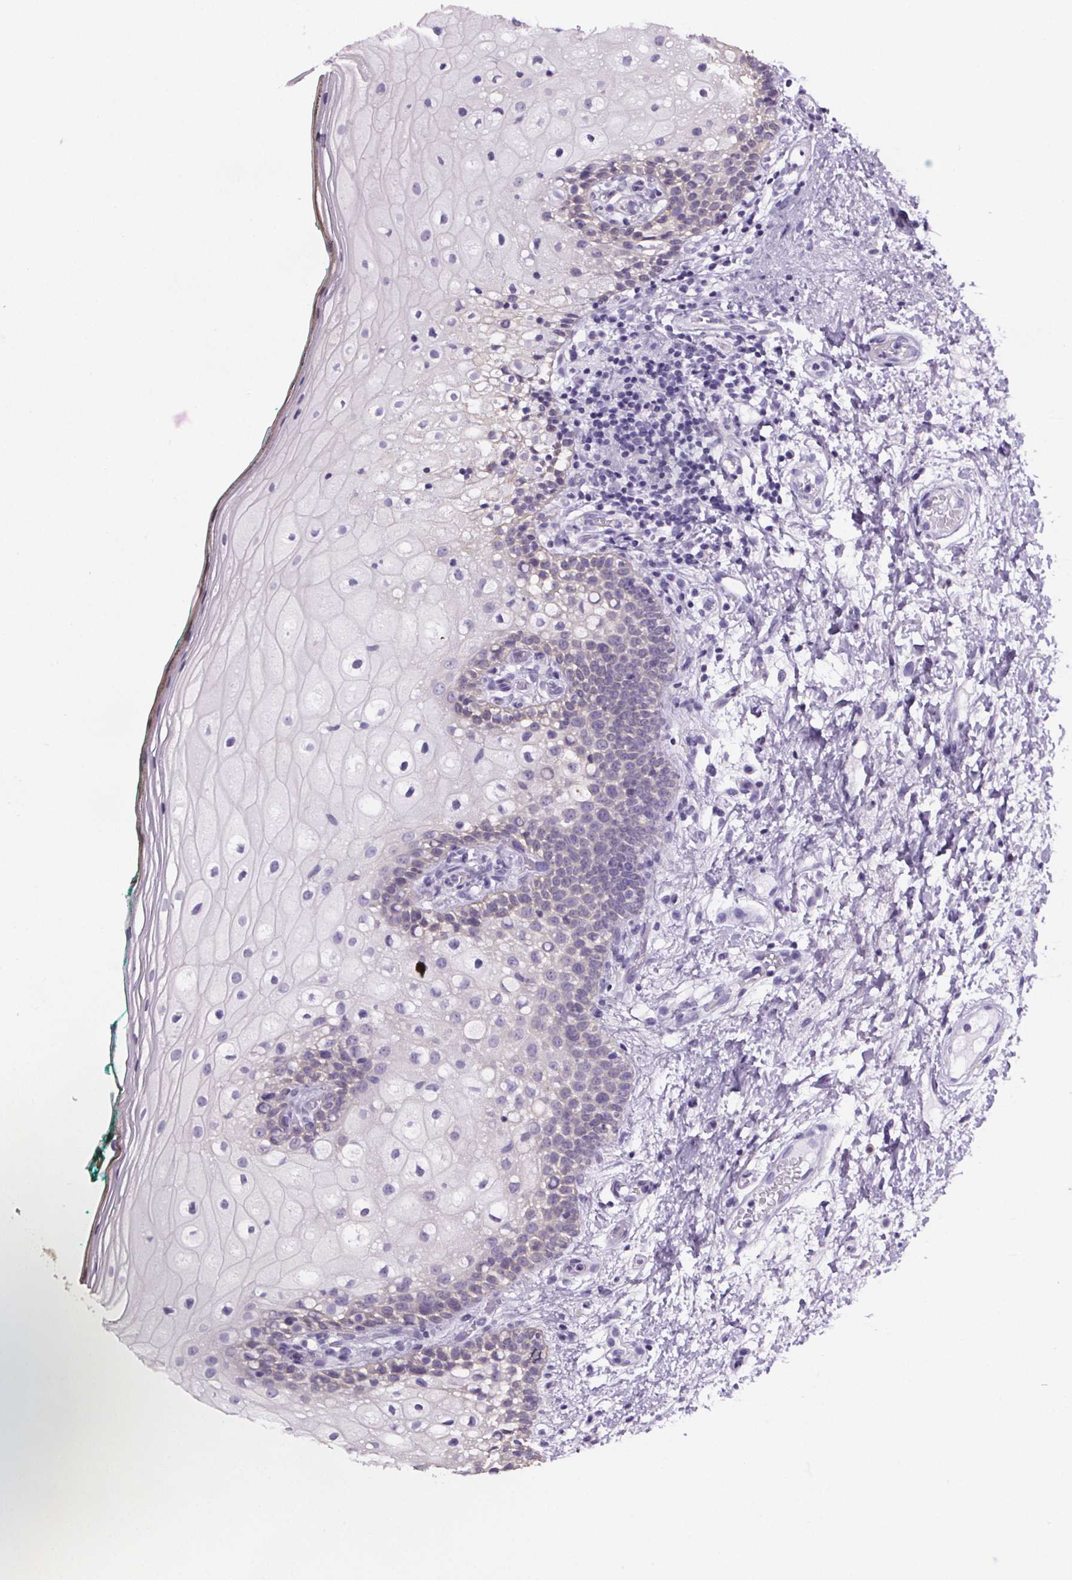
{"staining": {"intensity": "negative", "quantity": "none", "location": "none"}, "tissue": "oral mucosa", "cell_type": "Squamous epithelial cells", "image_type": "normal", "snomed": [{"axis": "morphology", "description": "Normal tissue, NOS"}, {"axis": "topography", "description": "Oral tissue"}], "caption": "High magnification brightfield microscopy of benign oral mucosa stained with DAB (brown) and counterstained with hematoxylin (blue): squamous epithelial cells show no significant staining. Nuclei are stained in blue.", "gene": "CUBN", "patient": {"sex": "female", "age": 83}}